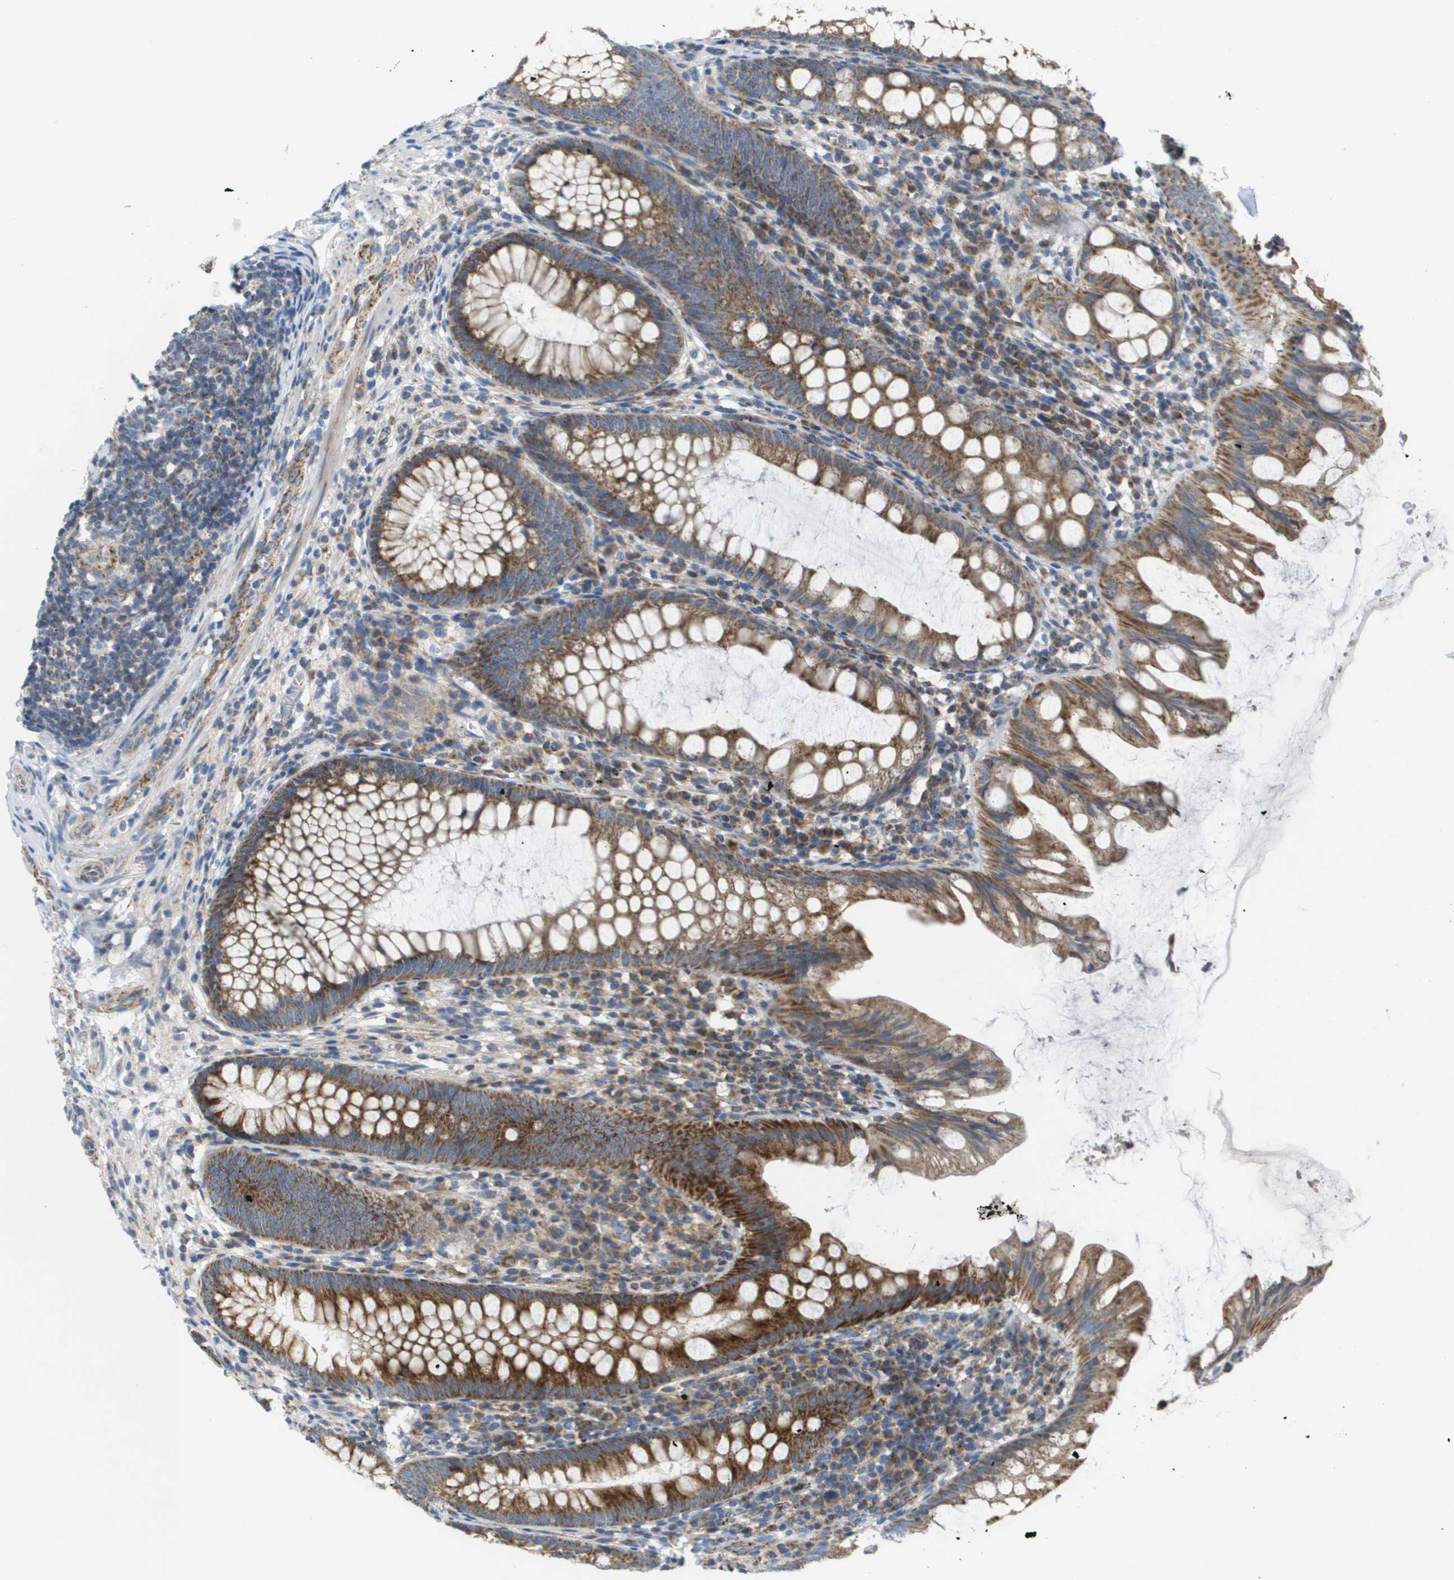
{"staining": {"intensity": "strong", "quantity": ">75%", "location": "cytoplasmic/membranous"}, "tissue": "appendix", "cell_type": "Glandular cells", "image_type": "normal", "snomed": [{"axis": "morphology", "description": "Normal tissue, NOS"}, {"axis": "topography", "description": "Appendix"}], "caption": "IHC photomicrograph of unremarkable appendix: human appendix stained using immunohistochemistry demonstrates high levels of strong protein expression localized specifically in the cytoplasmic/membranous of glandular cells, appearing as a cytoplasmic/membranous brown color.", "gene": "FIS1", "patient": {"sex": "male", "age": 56}}